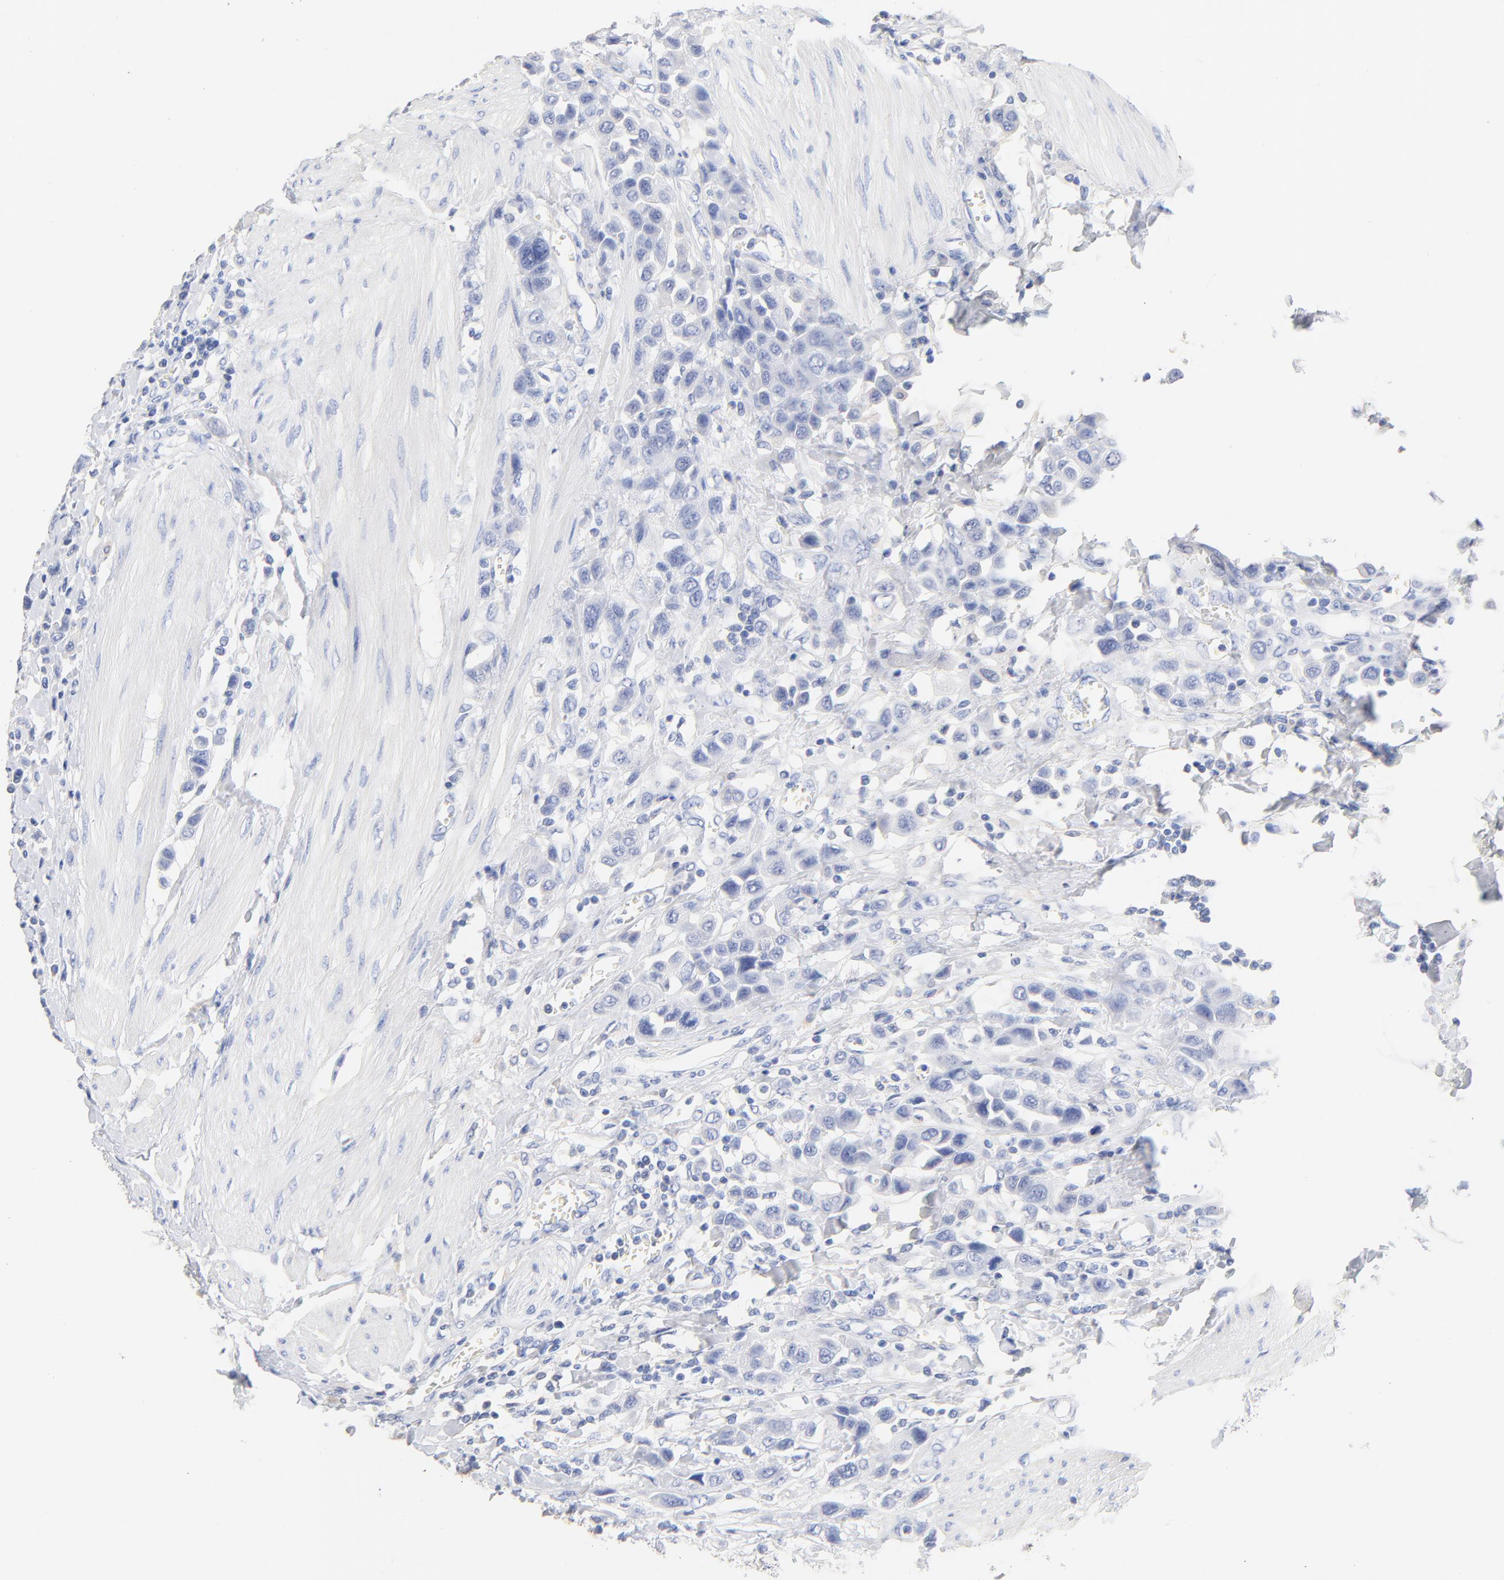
{"staining": {"intensity": "negative", "quantity": "none", "location": "none"}, "tissue": "urothelial cancer", "cell_type": "Tumor cells", "image_type": "cancer", "snomed": [{"axis": "morphology", "description": "Urothelial carcinoma, High grade"}, {"axis": "topography", "description": "Urinary bladder"}], "caption": "Urothelial carcinoma (high-grade) was stained to show a protein in brown. There is no significant expression in tumor cells. Nuclei are stained in blue.", "gene": "CPS1", "patient": {"sex": "male", "age": 50}}